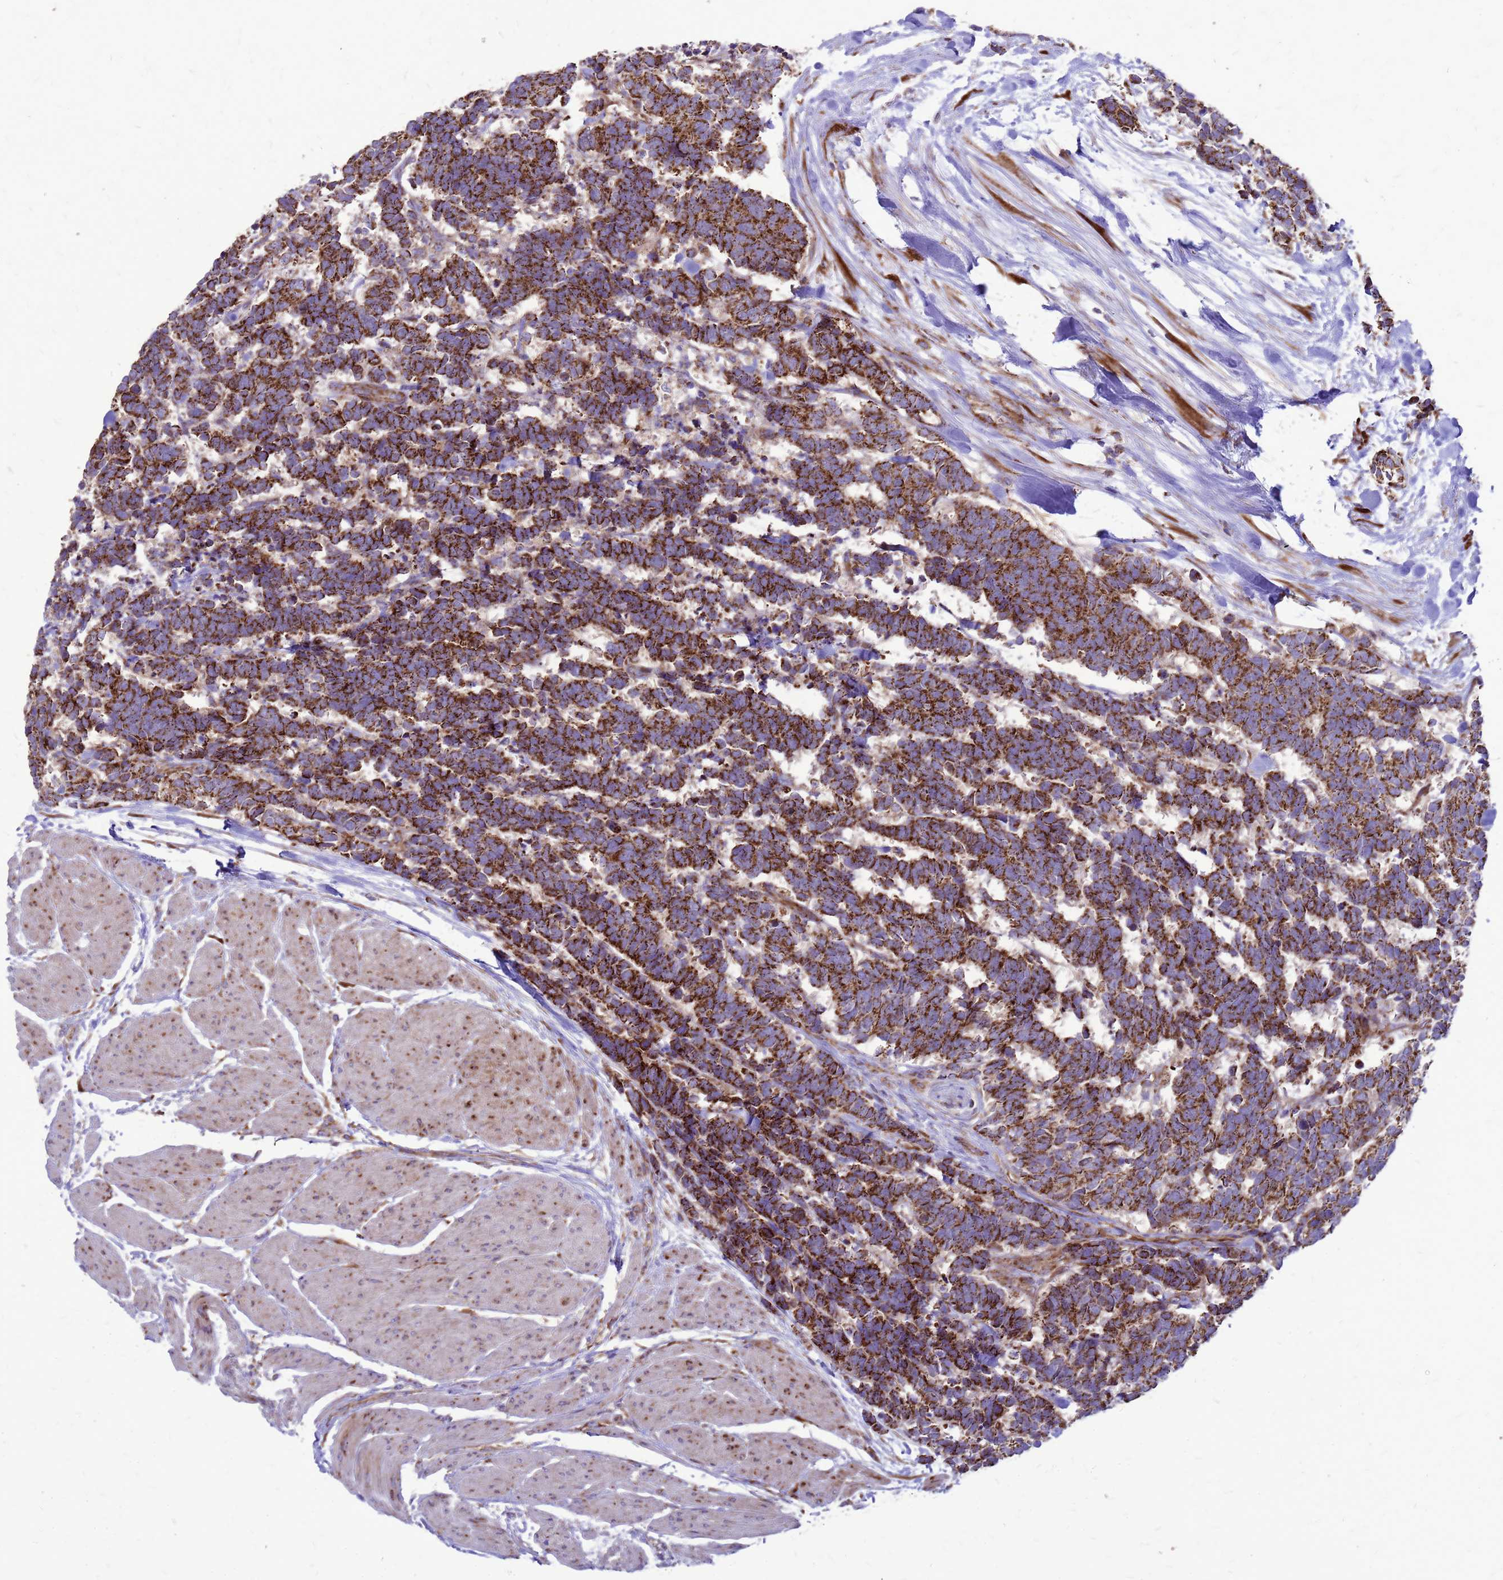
{"staining": {"intensity": "strong", "quantity": ">75%", "location": "cytoplasmic/membranous"}, "tissue": "carcinoid", "cell_type": "Tumor cells", "image_type": "cancer", "snomed": [{"axis": "morphology", "description": "Carcinoma, NOS"}, {"axis": "morphology", "description": "Carcinoid, malignant, NOS"}, {"axis": "topography", "description": "Urinary bladder"}], "caption": "High-power microscopy captured an IHC image of carcinoid, revealing strong cytoplasmic/membranous expression in approximately >75% of tumor cells.", "gene": "FSTL4", "patient": {"sex": "male", "age": 57}}